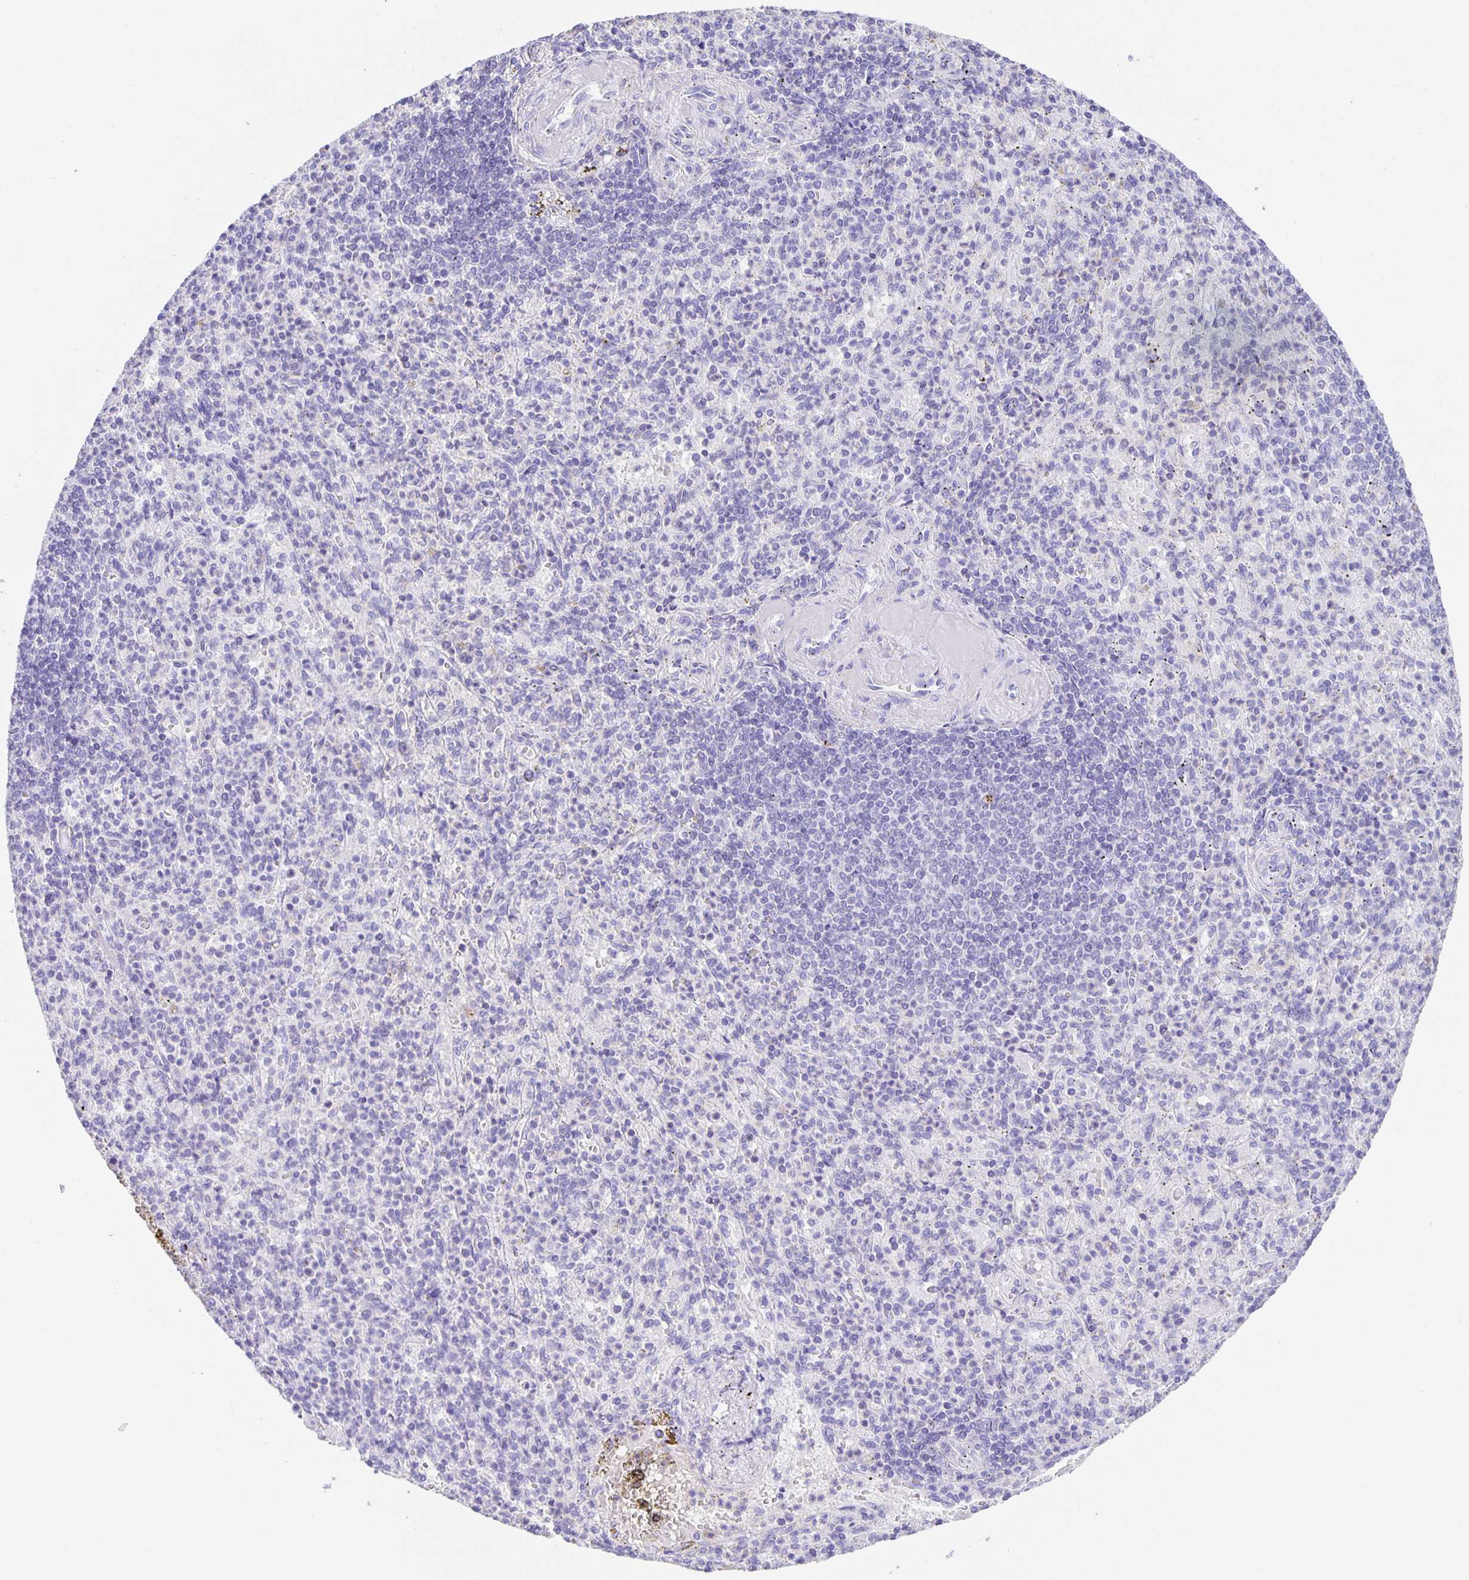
{"staining": {"intensity": "negative", "quantity": "none", "location": "none"}, "tissue": "spleen", "cell_type": "Cells in red pulp", "image_type": "normal", "snomed": [{"axis": "morphology", "description": "Normal tissue, NOS"}, {"axis": "topography", "description": "Spleen"}], "caption": "The histopathology image exhibits no staining of cells in red pulp in unremarkable spleen. The staining was performed using DAB to visualize the protein expression in brown, while the nuclei were stained in blue with hematoxylin (Magnification: 20x).", "gene": "GUCA2A", "patient": {"sex": "female", "age": 74}}